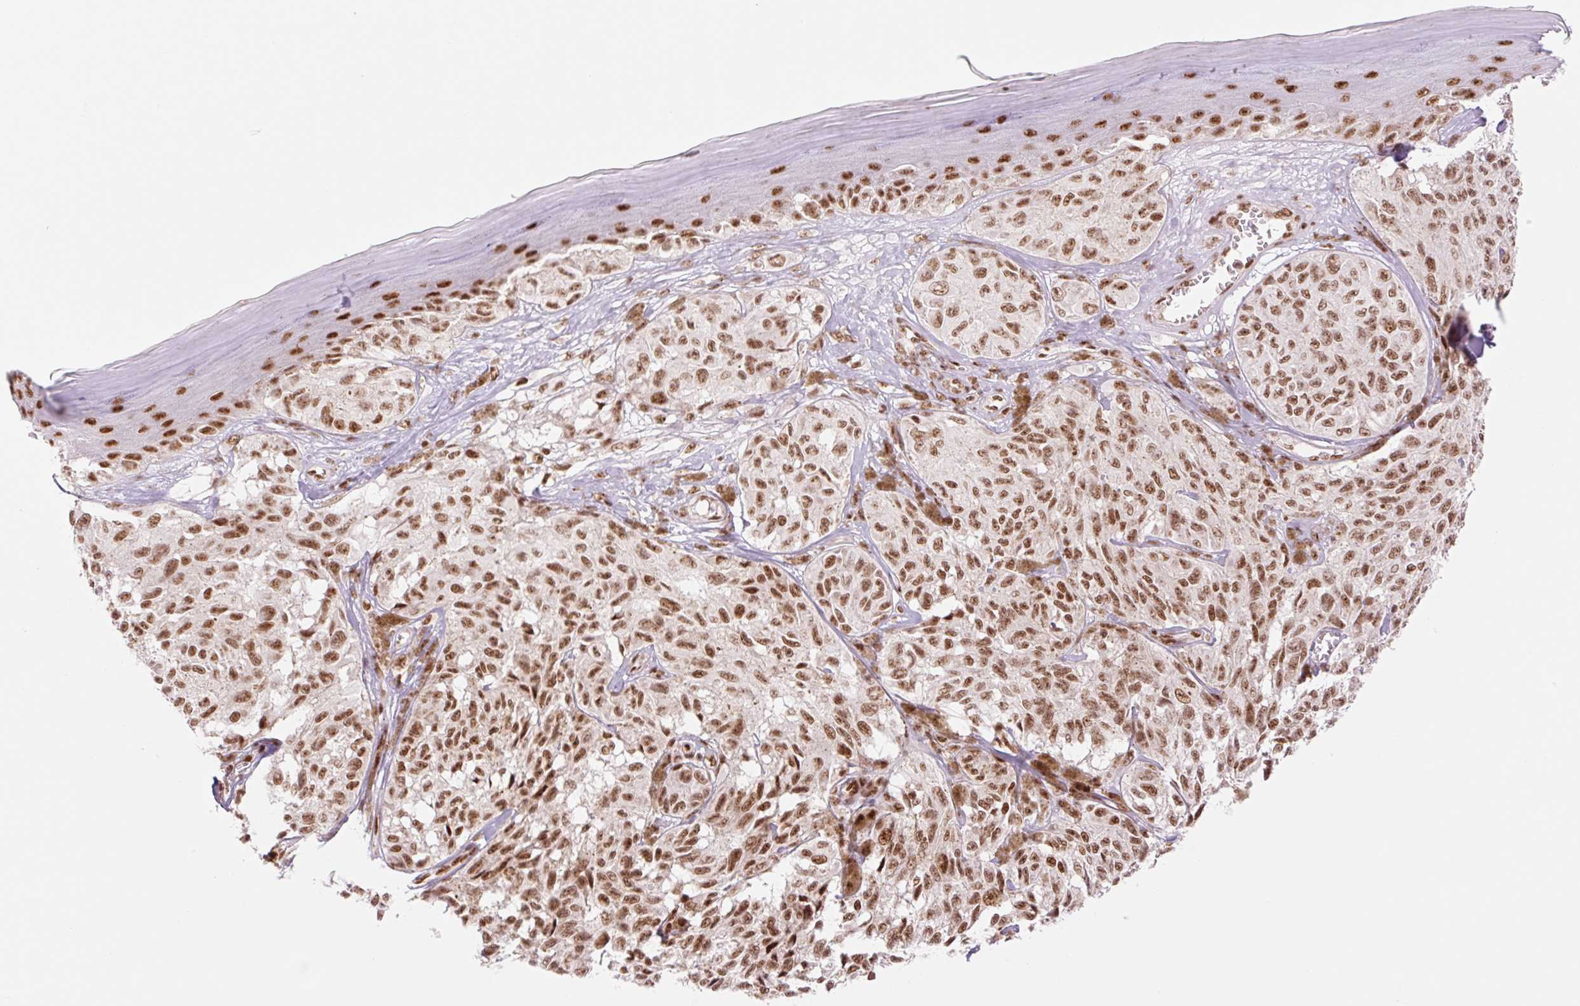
{"staining": {"intensity": "strong", "quantity": ">75%", "location": "nuclear"}, "tissue": "melanoma", "cell_type": "Tumor cells", "image_type": "cancer", "snomed": [{"axis": "morphology", "description": "Malignant melanoma, NOS"}, {"axis": "topography", "description": "Skin"}], "caption": "DAB immunohistochemical staining of human malignant melanoma displays strong nuclear protein staining in approximately >75% of tumor cells.", "gene": "PRDM11", "patient": {"sex": "male", "age": 68}}